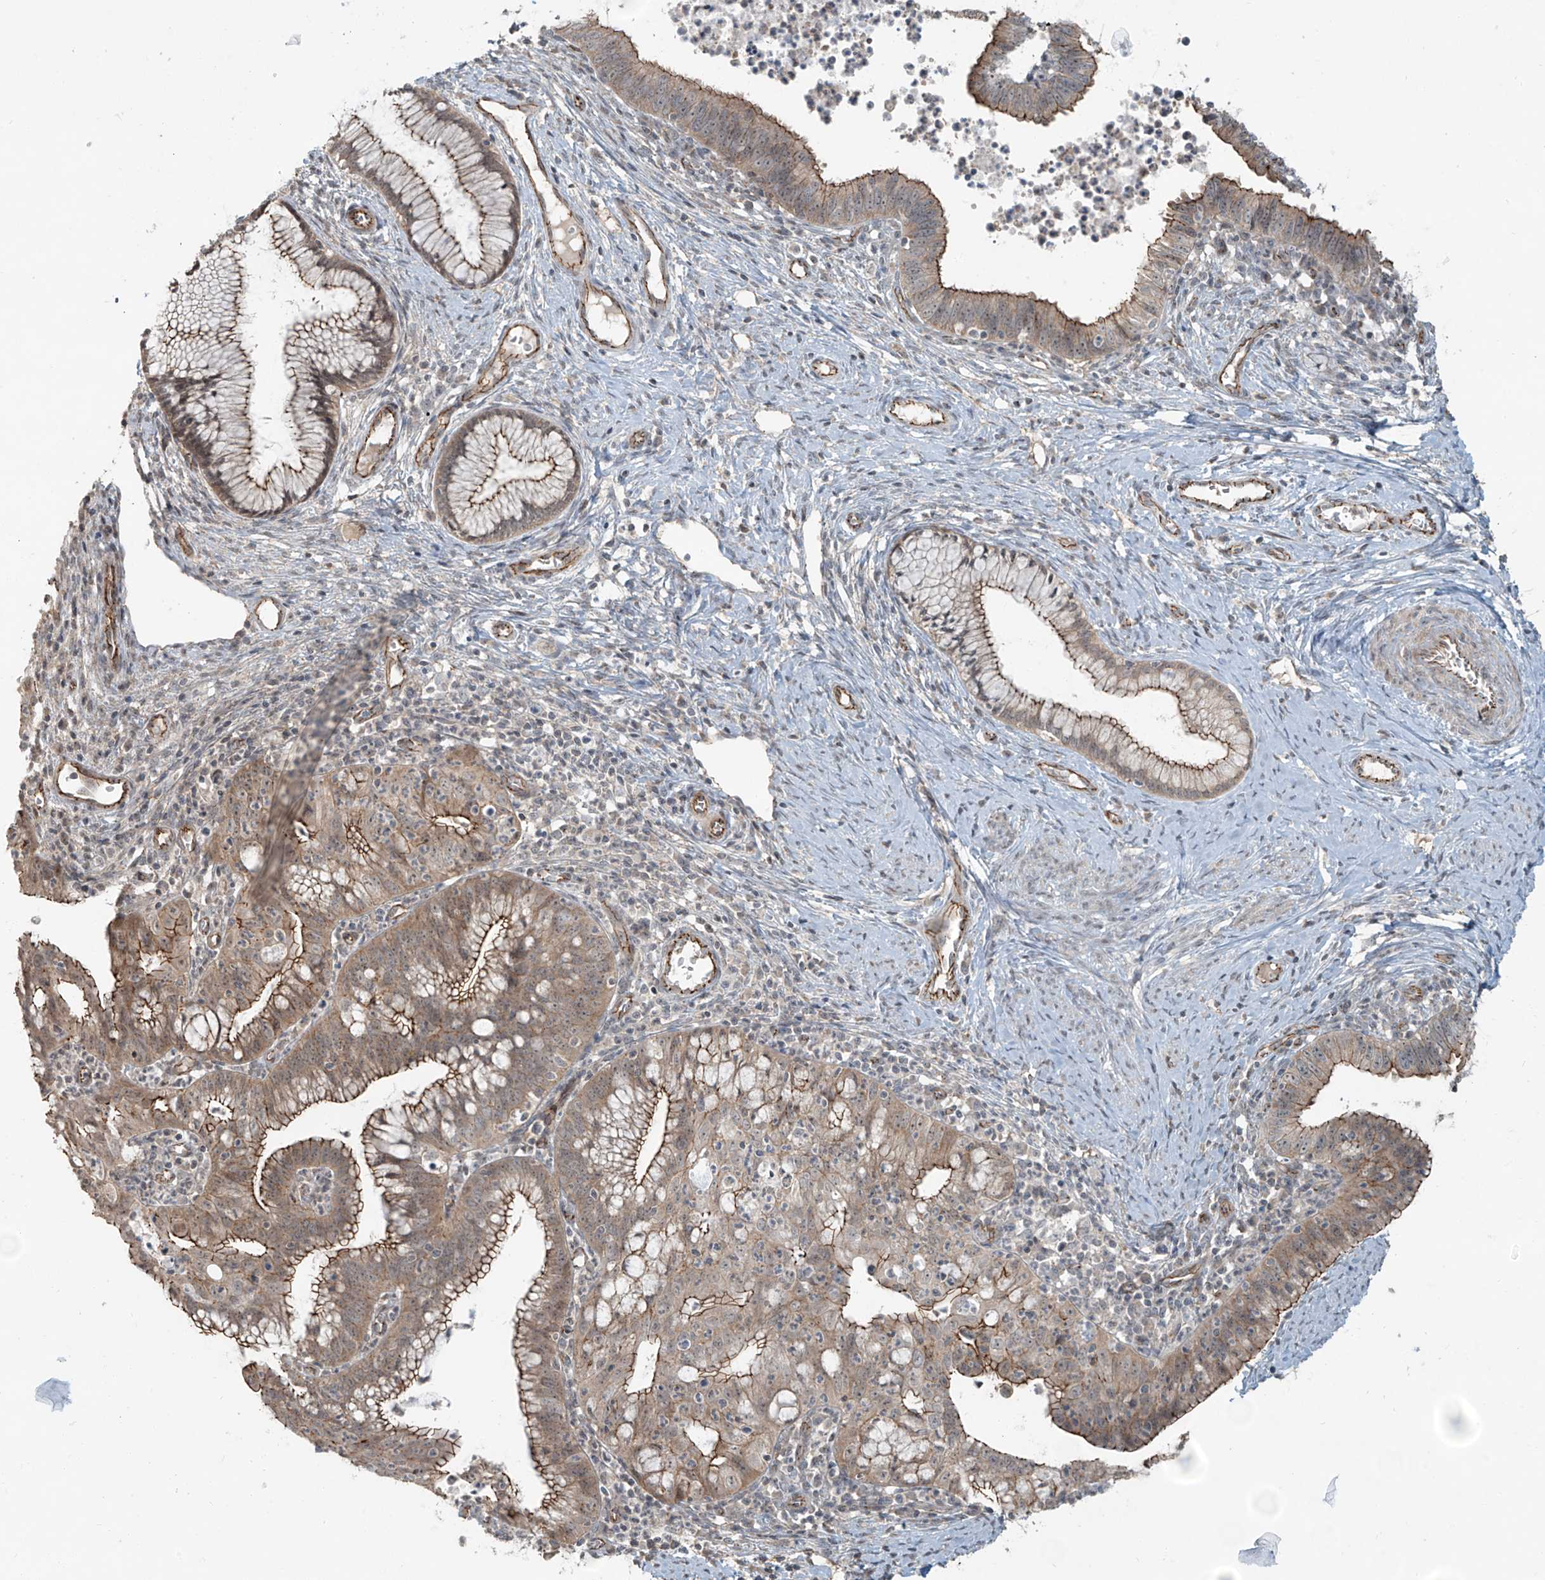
{"staining": {"intensity": "moderate", "quantity": ">75%", "location": "cytoplasmic/membranous"}, "tissue": "cervical cancer", "cell_type": "Tumor cells", "image_type": "cancer", "snomed": [{"axis": "morphology", "description": "Adenocarcinoma, NOS"}, {"axis": "topography", "description": "Cervix"}], "caption": "Protein analysis of cervical adenocarcinoma tissue demonstrates moderate cytoplasmic/membranous expression in approximately >75% of tumor cells. (Stains: DAB (3,3'-diaminobenzidine) in brown, nuclei in blue, Microscopy: brightfield microscopy at high magnification).", "gene": "ZNF16", "patient": {"sex": "female", "age": 36}}